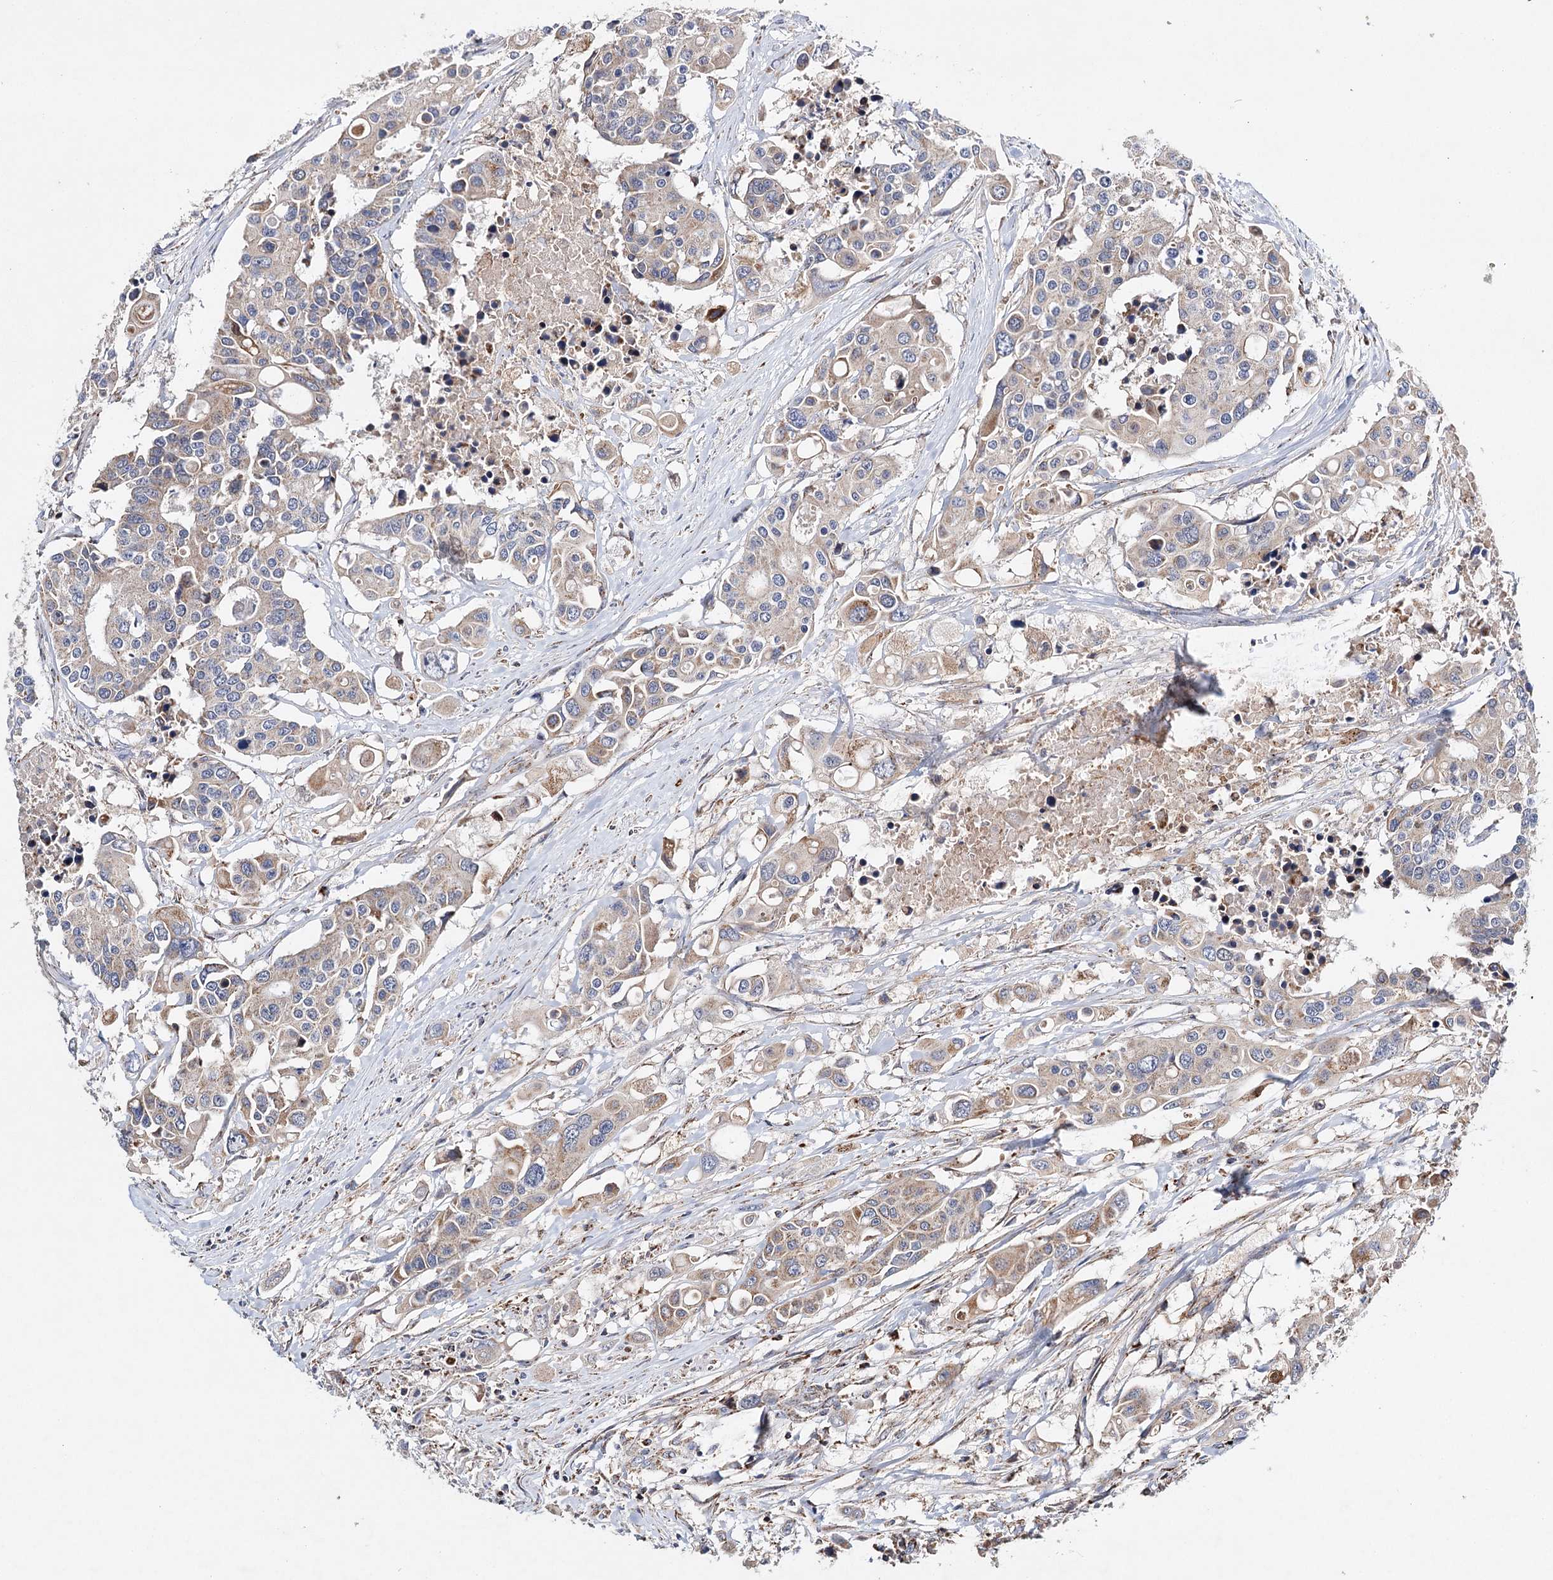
{"staining": {"intensity": "weak", "quantity": ">75%", "location": "cytoplasmic/membranous"}, "tissue": "colorectal cancer", "cell_type": "Tumor cells", "image_type": "cancer", "snomed": [{"axis": "morphology", "description": "Adenocarcinoma, NOS"}, {"axis": "topography", "description": "Colon"}], "caption": "This is an image of IHC staining of adenocarcinoma (colorectal), which shows weak staining in the cytoplasmic/membranous of tumor cells.", "gene": "CFAP46", "patient": {"sex": "male", "age": 77}}